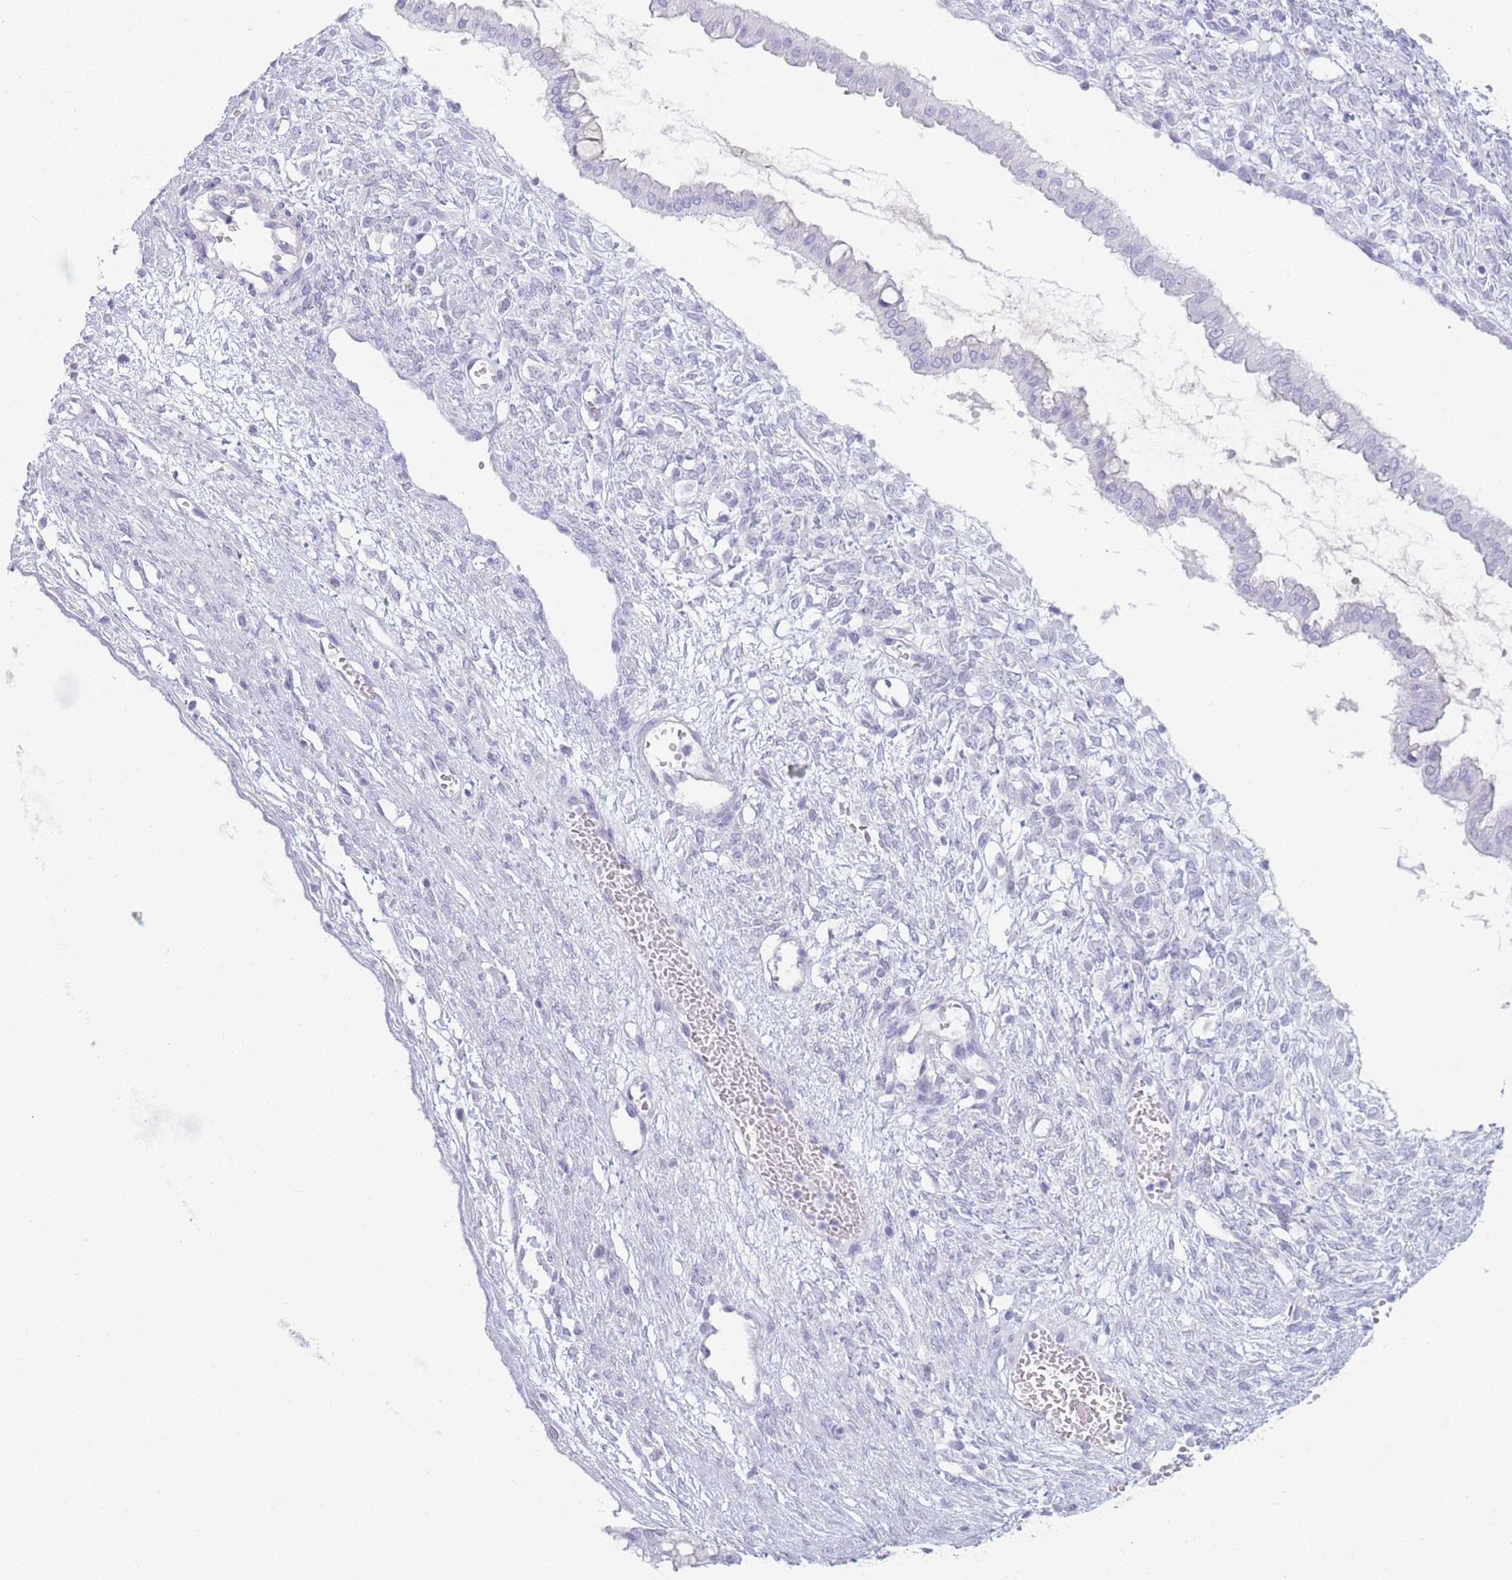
{"staining": {"intensity": "negative", "quantity": "none", "location": "none"}, "tissue": "ovarian cancer", "cell_type": "Tumor cells", "image_type": "cancer", "snomed": [{"axis": "morphology", "description": "Cystadenocarcinoma, mucinous, NOS"}, {"axis": "topography", "description": "Ovary"}], "caption": "The photomicrograph demonstrates no significant expression in tumor cells of ovarian mucinous cystadenocarcinoma.", "gene": "GPR12", "patient": {"sex": "female", "age": 73}}